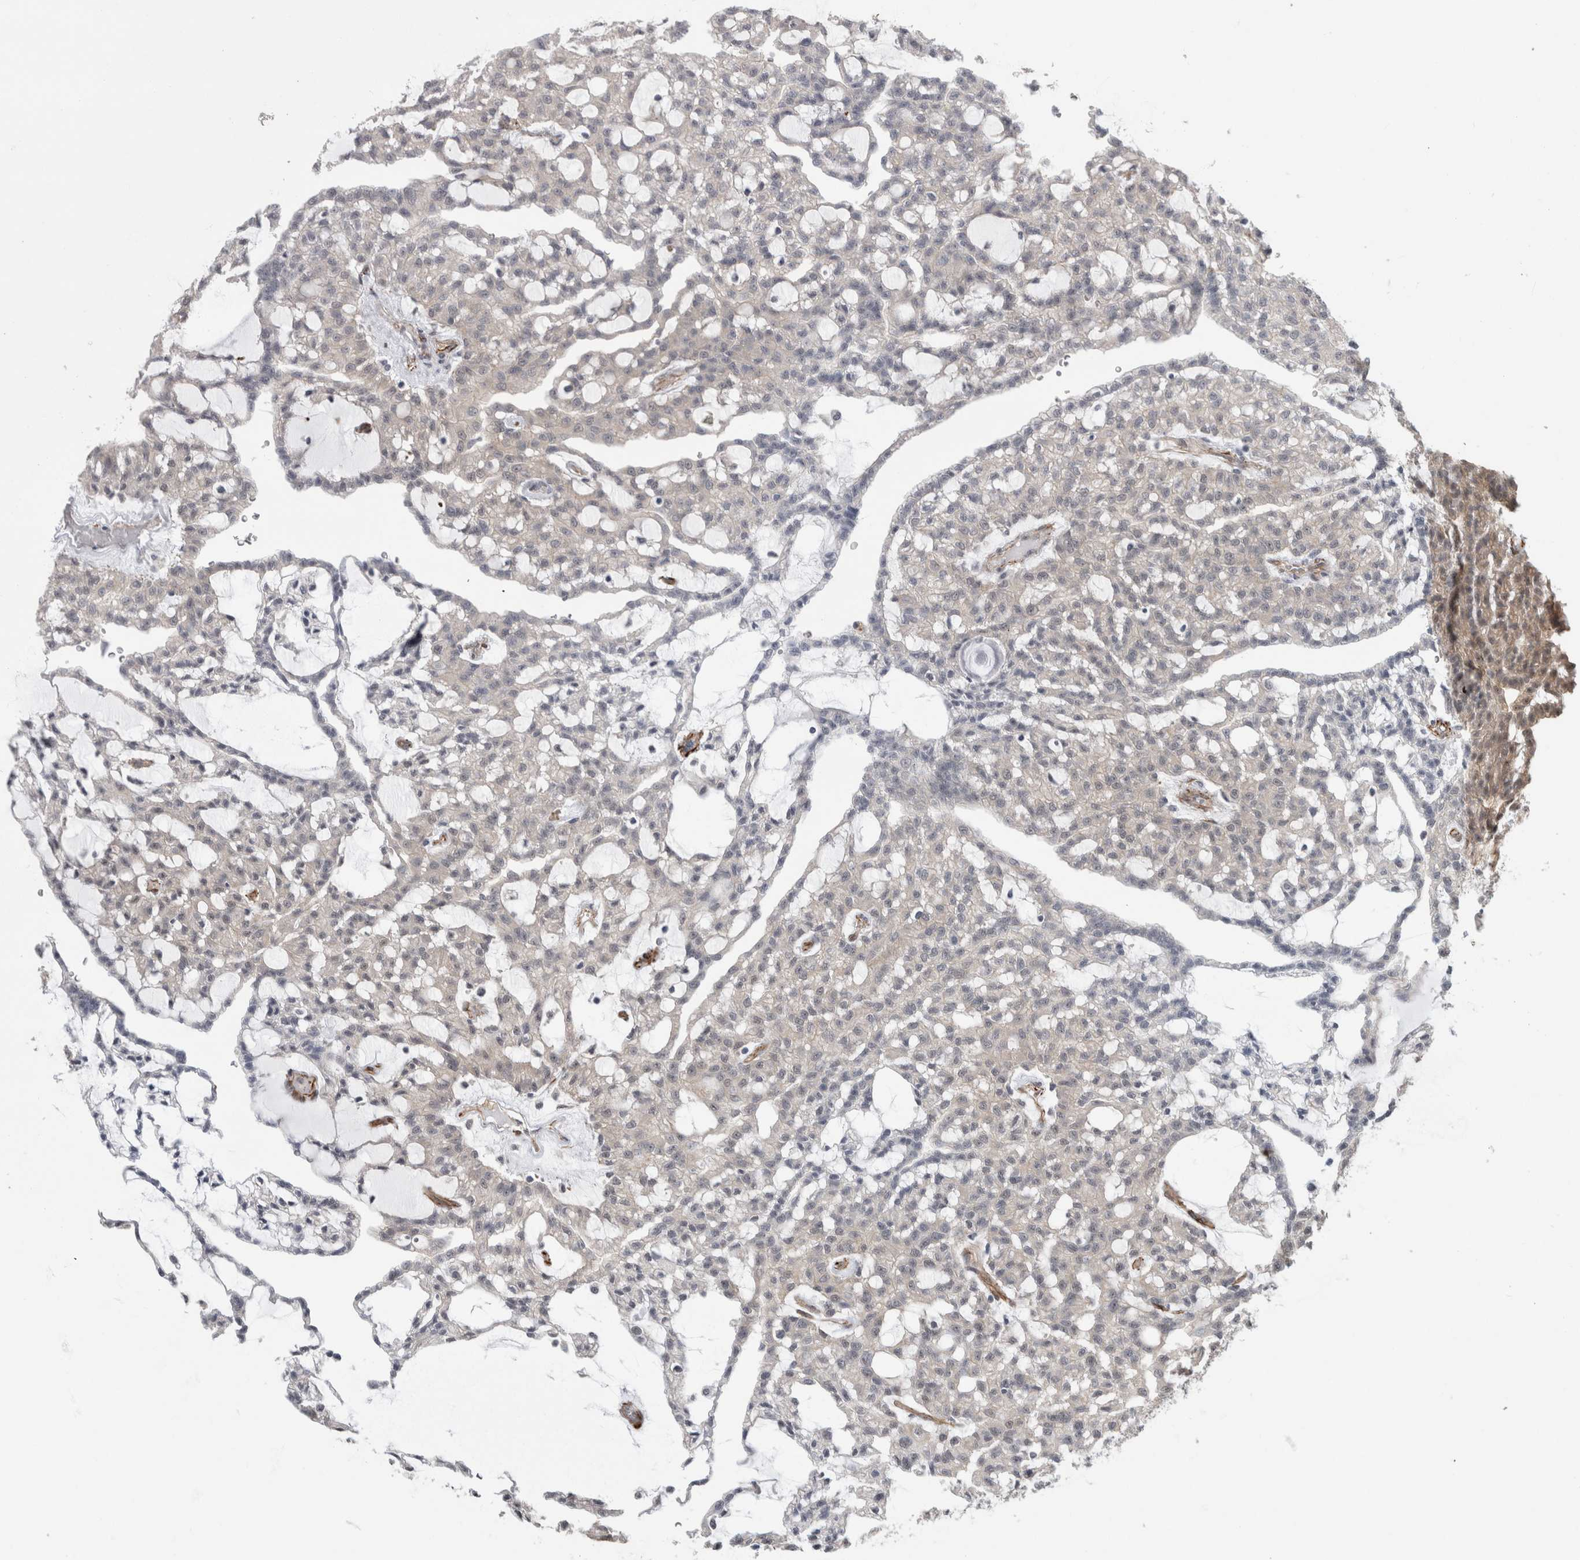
{"staining": {"intensity": "negative", "quantity": "none", "location": "none"}, "tissue": "renal cancer", "cell_type": "Tumor cells", "image_type": "cancer", "snomed": [{"axis": "morphology", "description": "Adenocarcinoma, NOS"}, {"axis": "topography", "description": "Kidney"}], "caption": "This is a micrograph of IHC staining of renal adenocarcinoma, which shows no staining in tumor cells.", "gene": "FAM83H", "patient": {"sex": "male", "age": 63}}